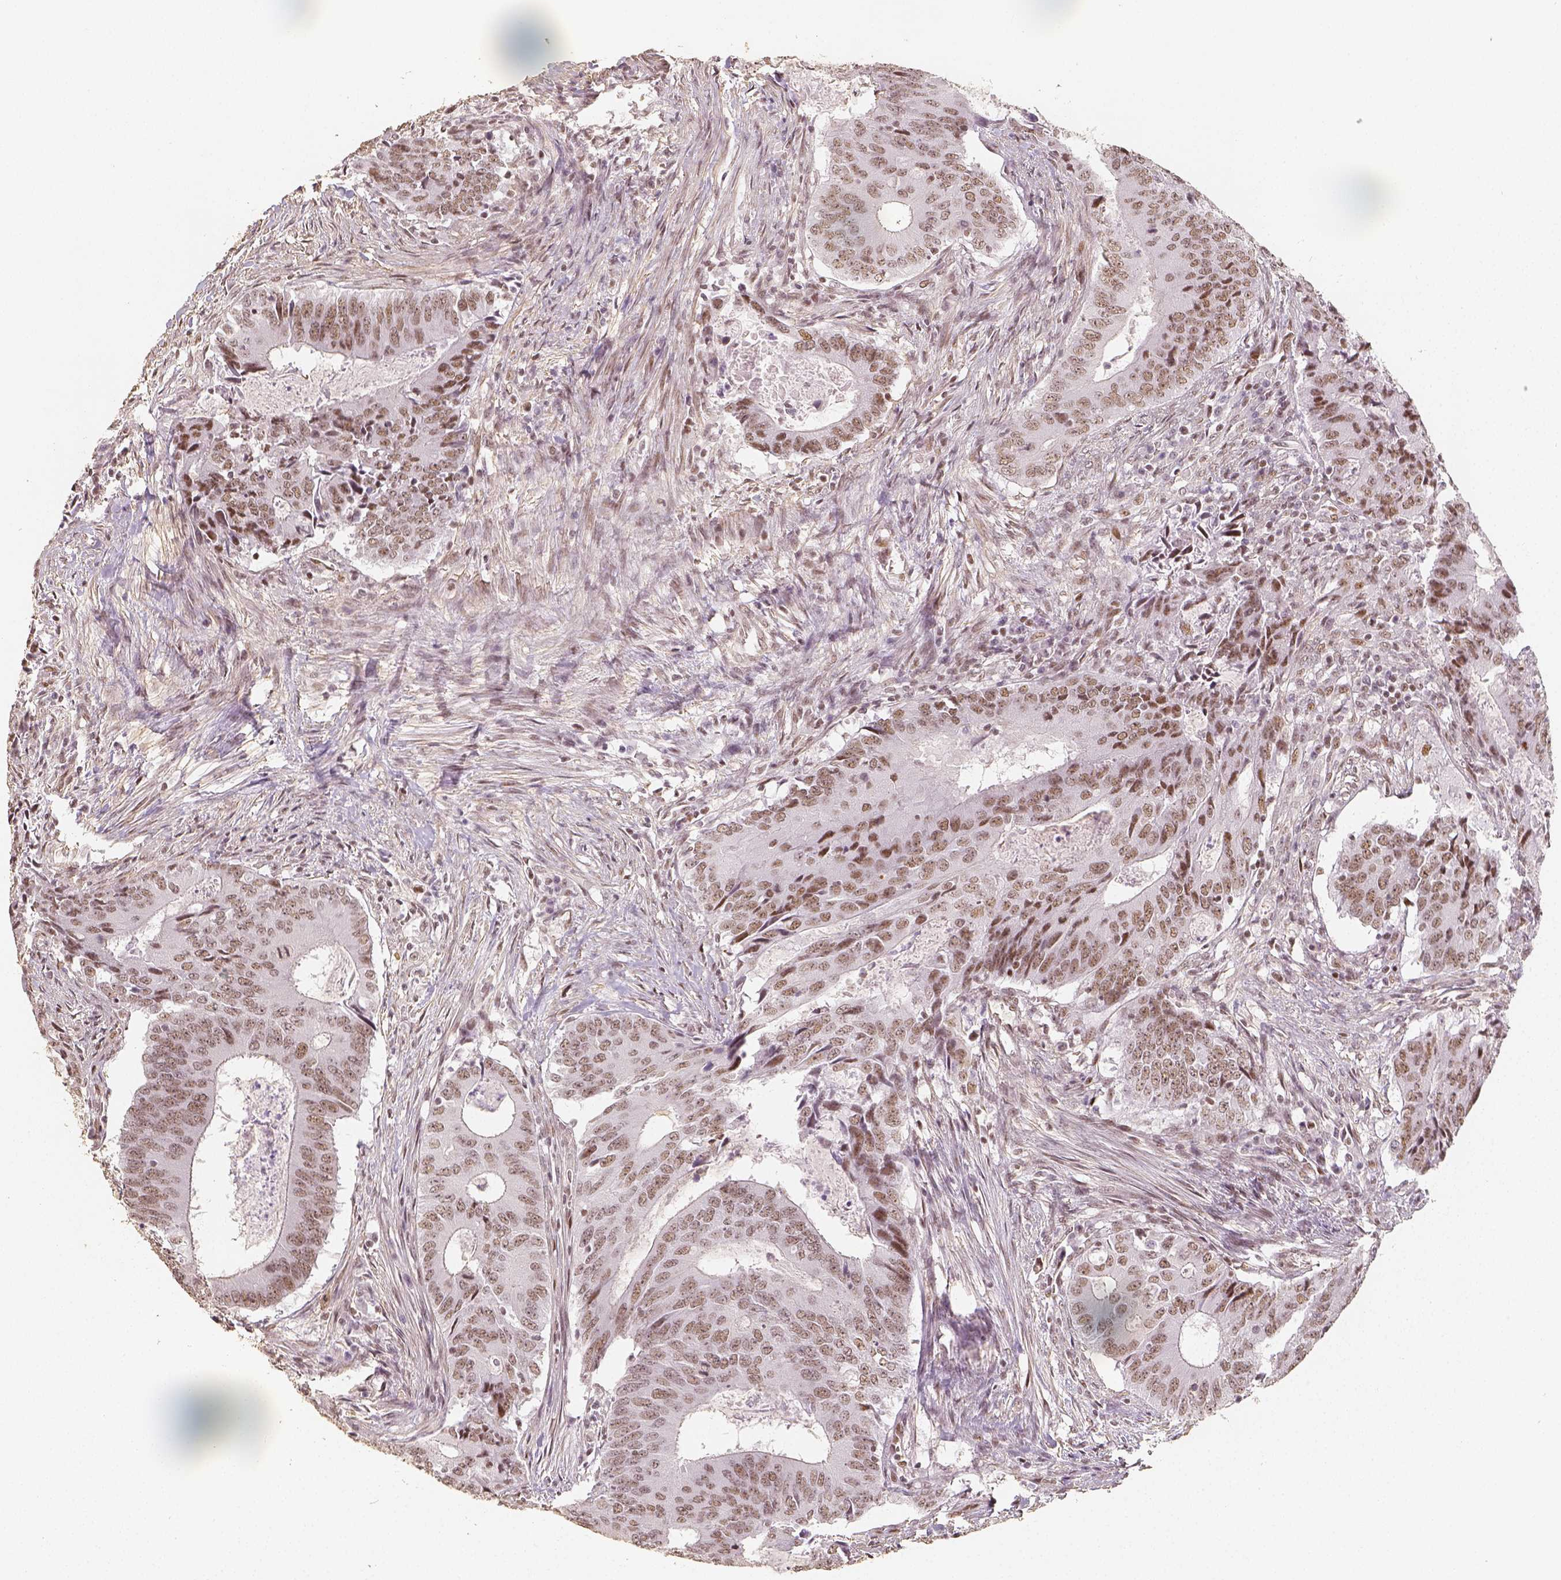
{"staining": {"intensity": "moderate", "quantity": ">75%", "location": "nuclear"}, "tissue": "colorectal cancer", "cell_type": "Tumor cells", "image_type": "cancer", "snomed": [{"axis": "morphology", "description": "Adenocarcinoma, NOS"}, {"axis": "topography", "description": "Colon"}], "caption": "This histopathology image shows colorectal adenocarcinoma stained with immunohistochemistry (IHC) to label a protein in brown. The nuclear of tumor cells show moderate positivity for the protein. Nuclei are counter-stained blue.", "gene": "HDAC1", "patient": {"sex": "male", "age": 67}}